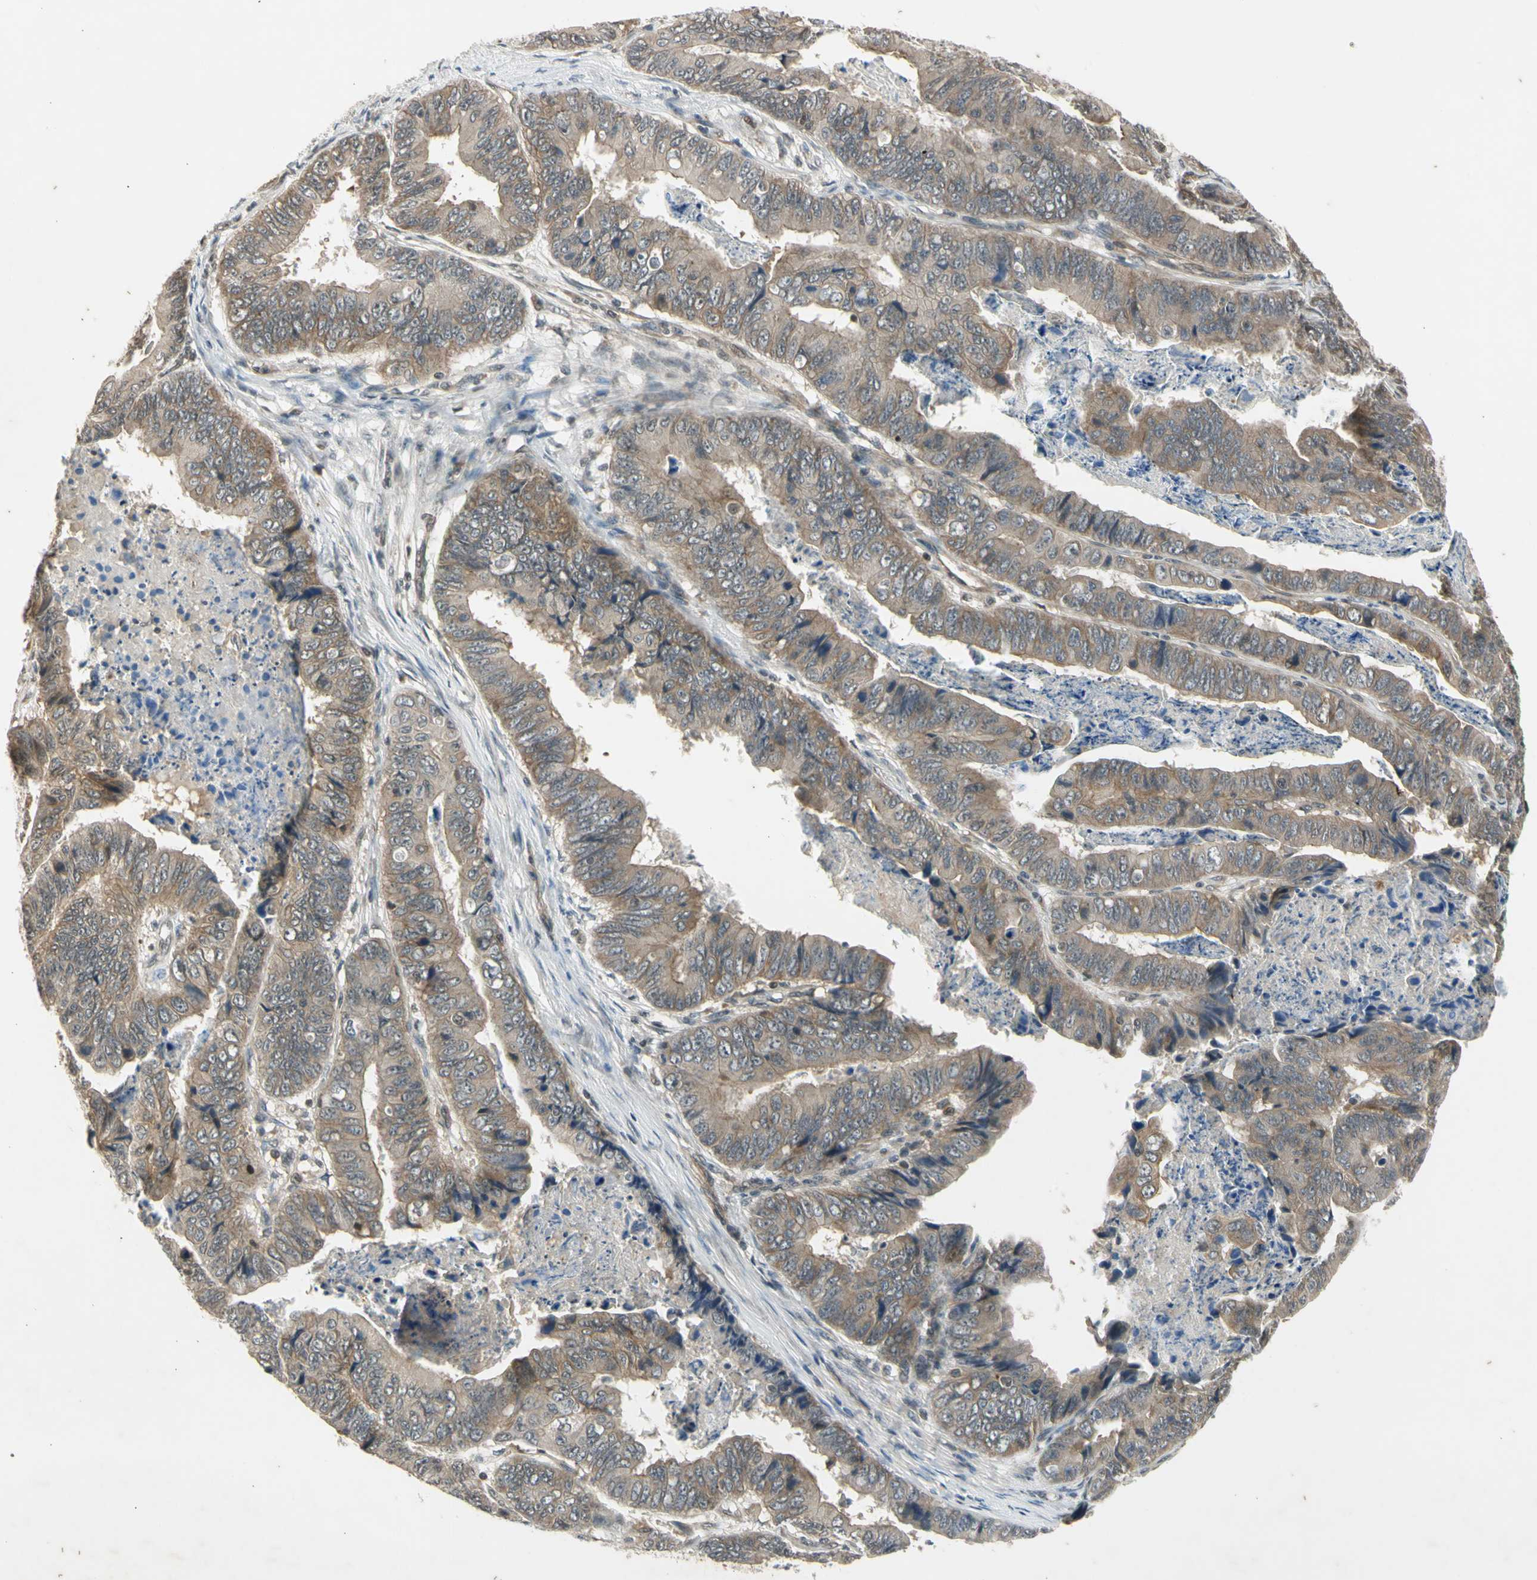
{"staining": {"intensity": "moderate", "quantity": ">75%", "location": "cytoplasmic/membranous"}, "tissue": "stomach cancer", "cell_type": "Tumor cells", "image_type": "cancer", "snomed": [{"axis": "morphology", "description": "Adenocarcinoma, NOS"}, {"axis": "topography", "description": "Stomach, lower"}], "caption": "Tumor cells show moderate cytoplasmic/membranous staining in about >75% of cells in adenocarcinoma (stomach). (DAB (3,3'-diaminobenzidine) = brown stain, brightfield microscopy at high magnification).", "gene": "EFNB2", "patient": {"sex": "male", "age": 77}}